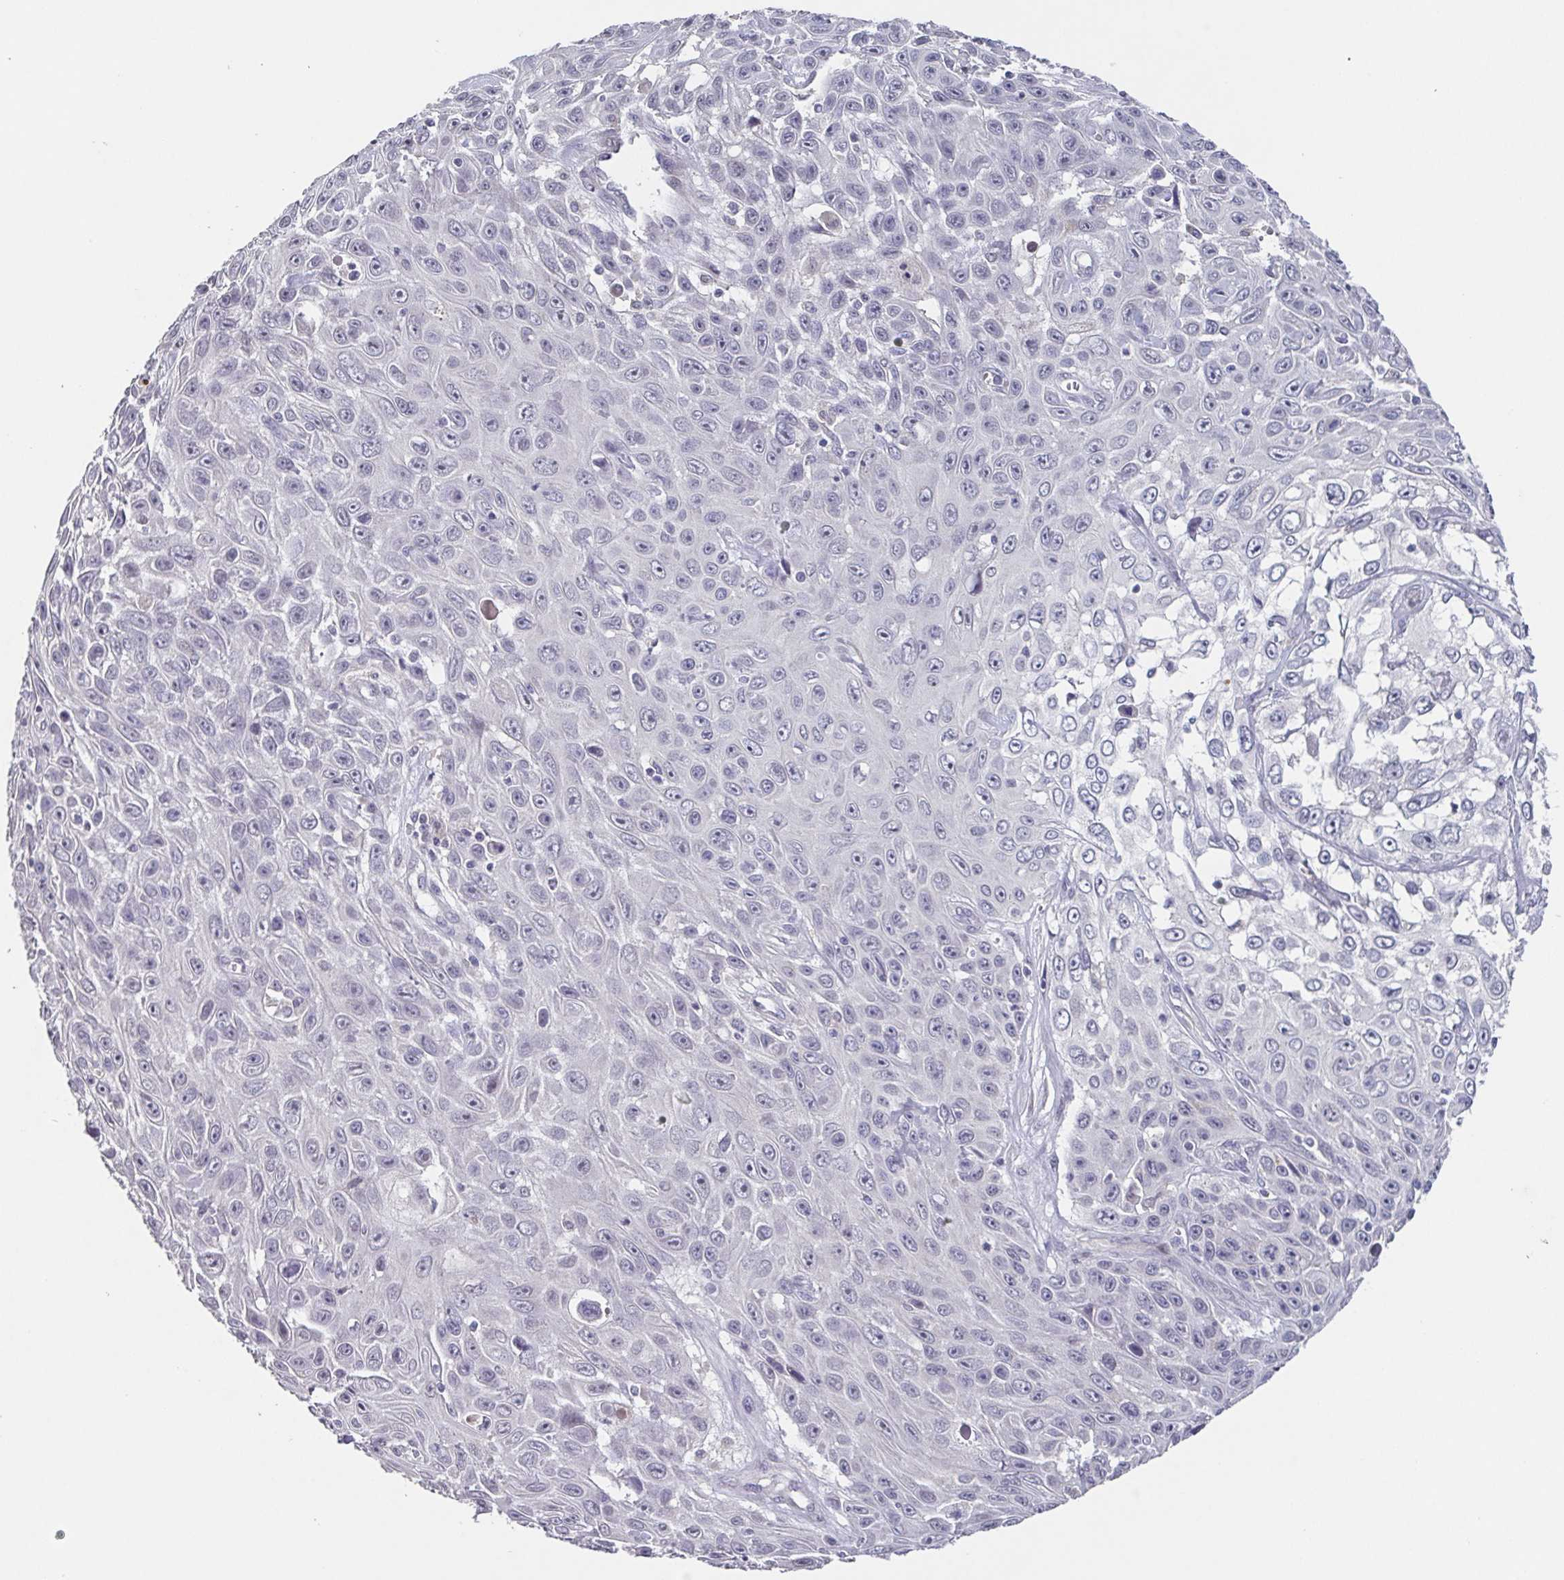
{"staining": {"intensity": "negative", "quantity": "none", "location": "none"}, "tissue": "skin cancer", "cell_type": "Tumor cells", "image_type": "cancer", "snomed": [{"axis": "morphology", "description": "Squamous cell carcinoma, NOS"}, {"axis": "topography", "description": "Skin"}], "caption": "Tumor cells are negative for protein expression in human skin cancer. Brightfield microscopy of IHC stained with DAB (3,3'-diaminobenzidine) (brown) and hematoxylin (blue), captured at high magnification.", "gene": "GHRL", "patient": {"sex": "male", "age": 82}}